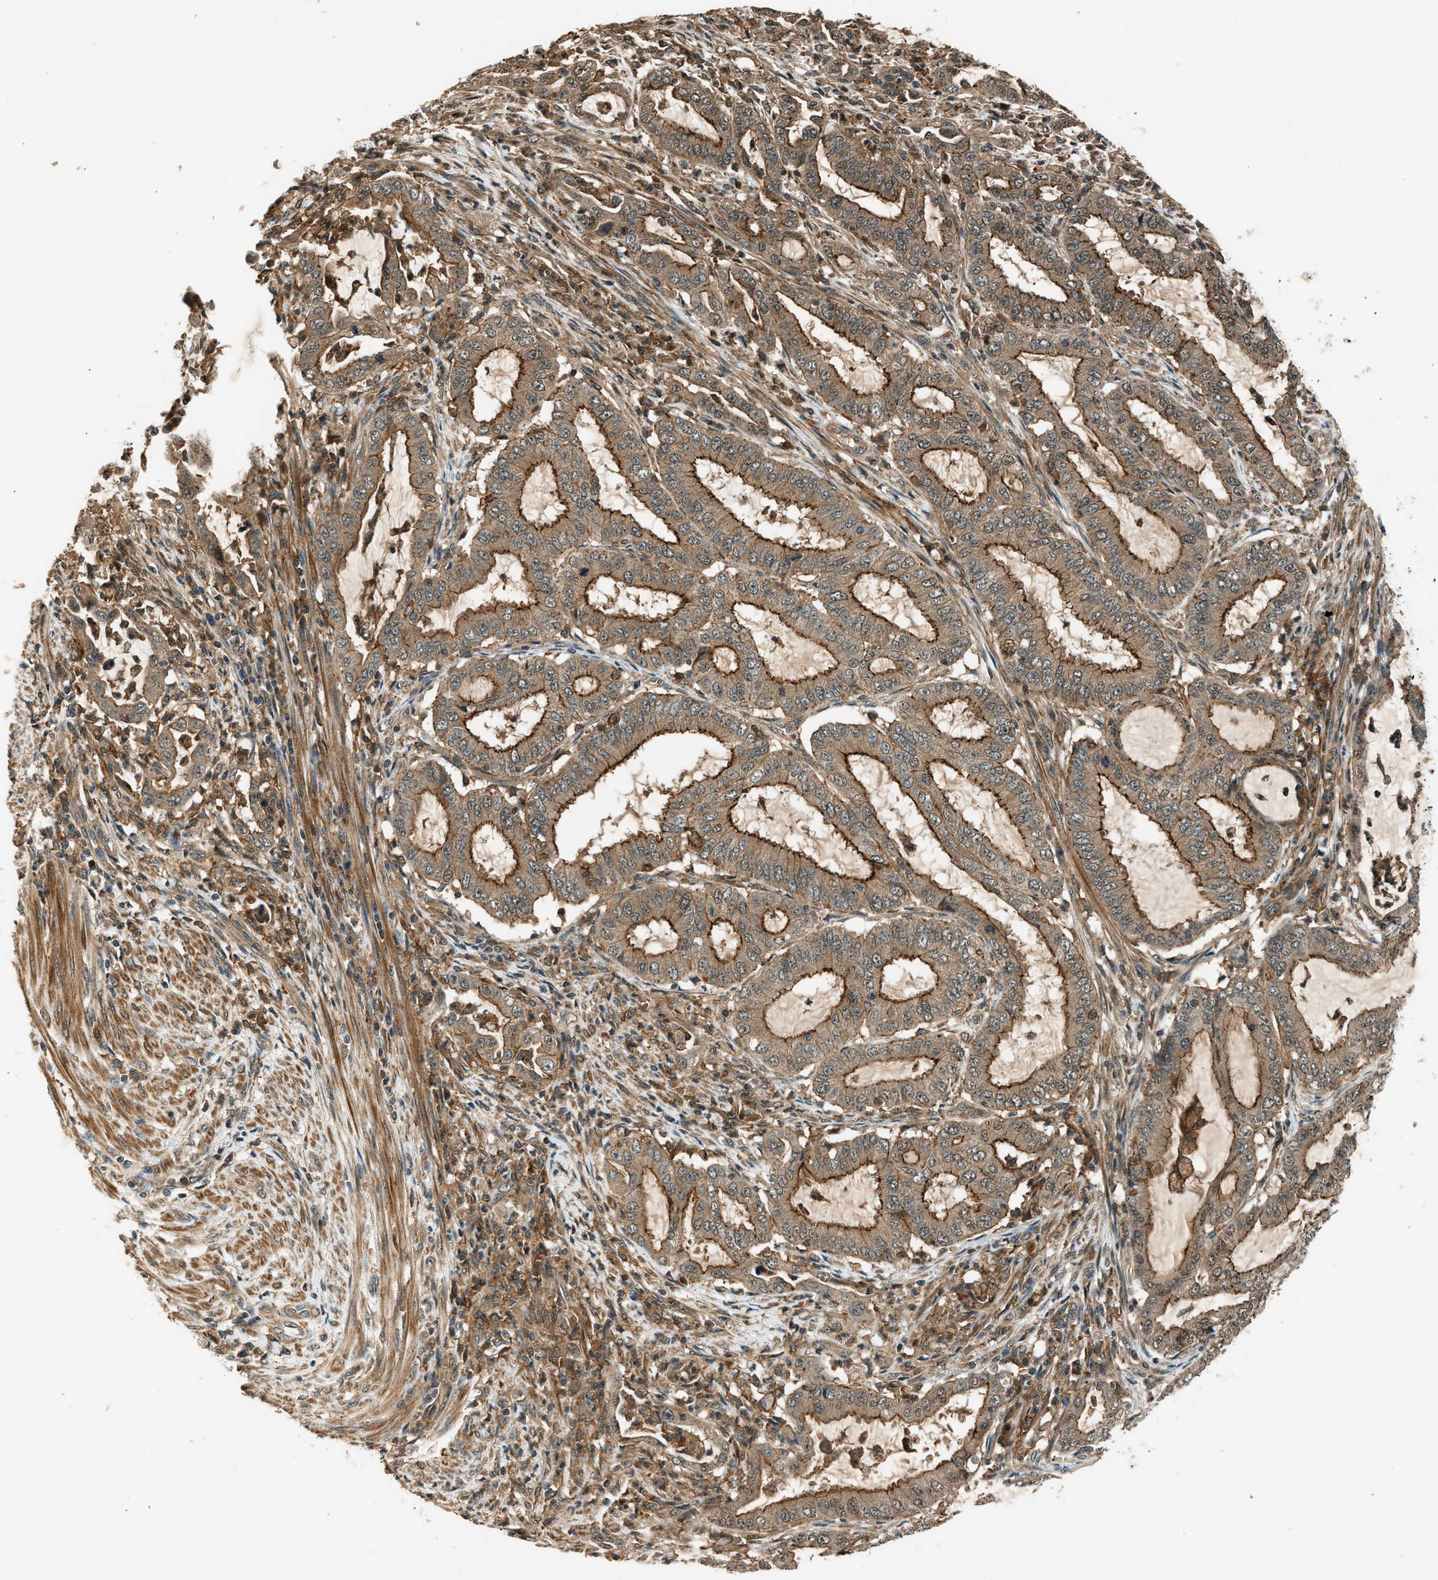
{"staining": {"intensity": "strong", "quantity": "25%-75%", "location": "cytoplasmic/membranous"}, "tissue": "endometrial cancer", "cell_type": "Tumor cells", "image_type": "cancer", "snomed": [{"axis": "morphology", "description": "Adenocarcinoma, NOS"}, {"axis": "topography", "description": "Endometrium"}], "caption": "Immunohistochemistry (IHC) of human endometrial cancer demonstrates high levels of strong cytoplasmic/membranous staining in approximately 25%-75% of tumor cells.", "gene": "ARHGEF11", "patient": {"sex": "female", "age": 70}}